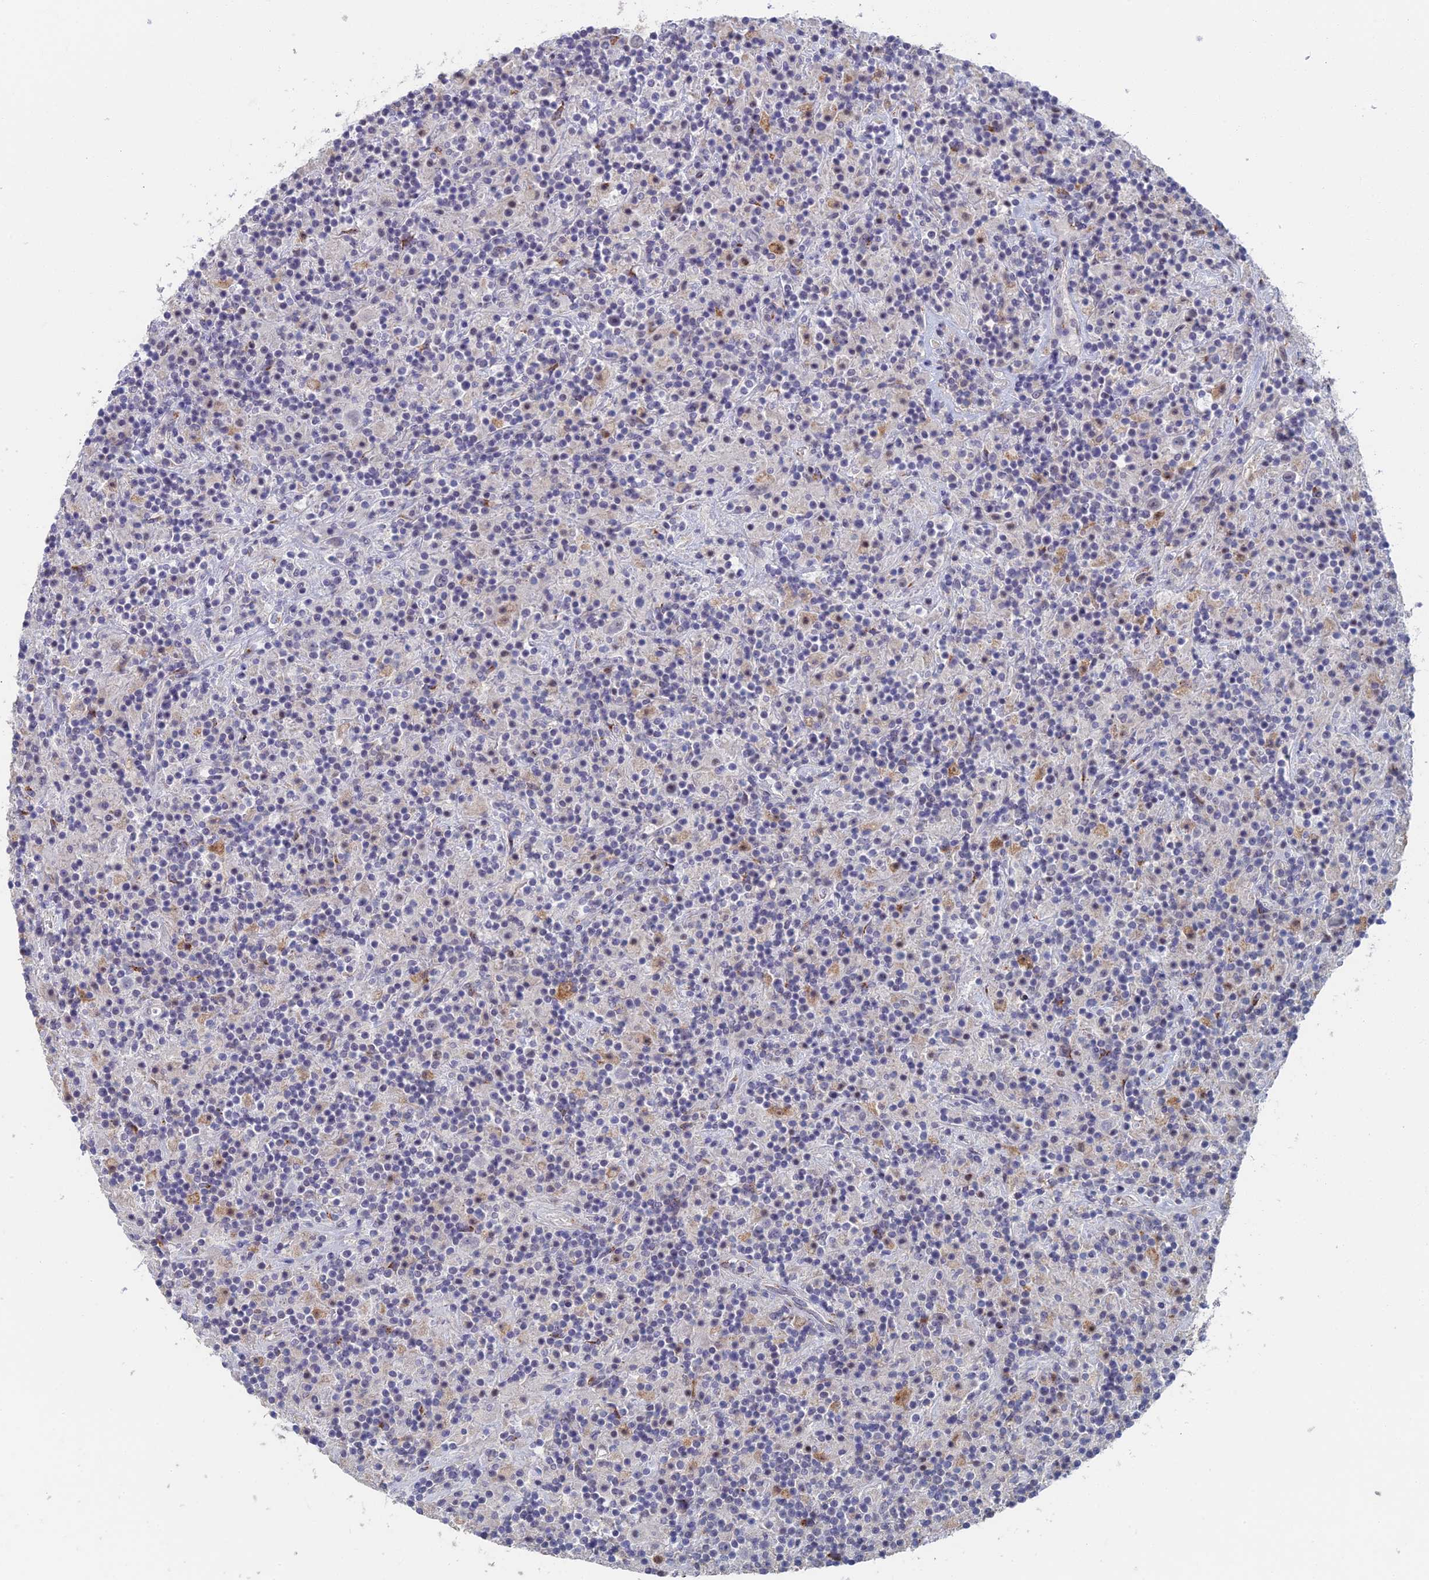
{"staining": {"intensity": "weak", "quantity": "25%-75%", "location": "cytoplasmic/membranous"}, "tissue": "lymphoma", "cell_type": "Tumor cells", "image_type": "cancer", "snomed": [{"axis": "morphology", "description": "Hodgkin's disease, NOS"}, {"axis": "topography", "description": "Lymph node"}], "caption": "IHC image of neoplastic tissue: lymphoma stained using immunohistochemistry shows low levels of weak protein expression localized specifically in the cytoplasmic/membranous of tumor cells, appearing as a cytoplasmic/membranous brown color.", "gene": "GPATCH1", "patient": {"sex": "male", "age": 70}}